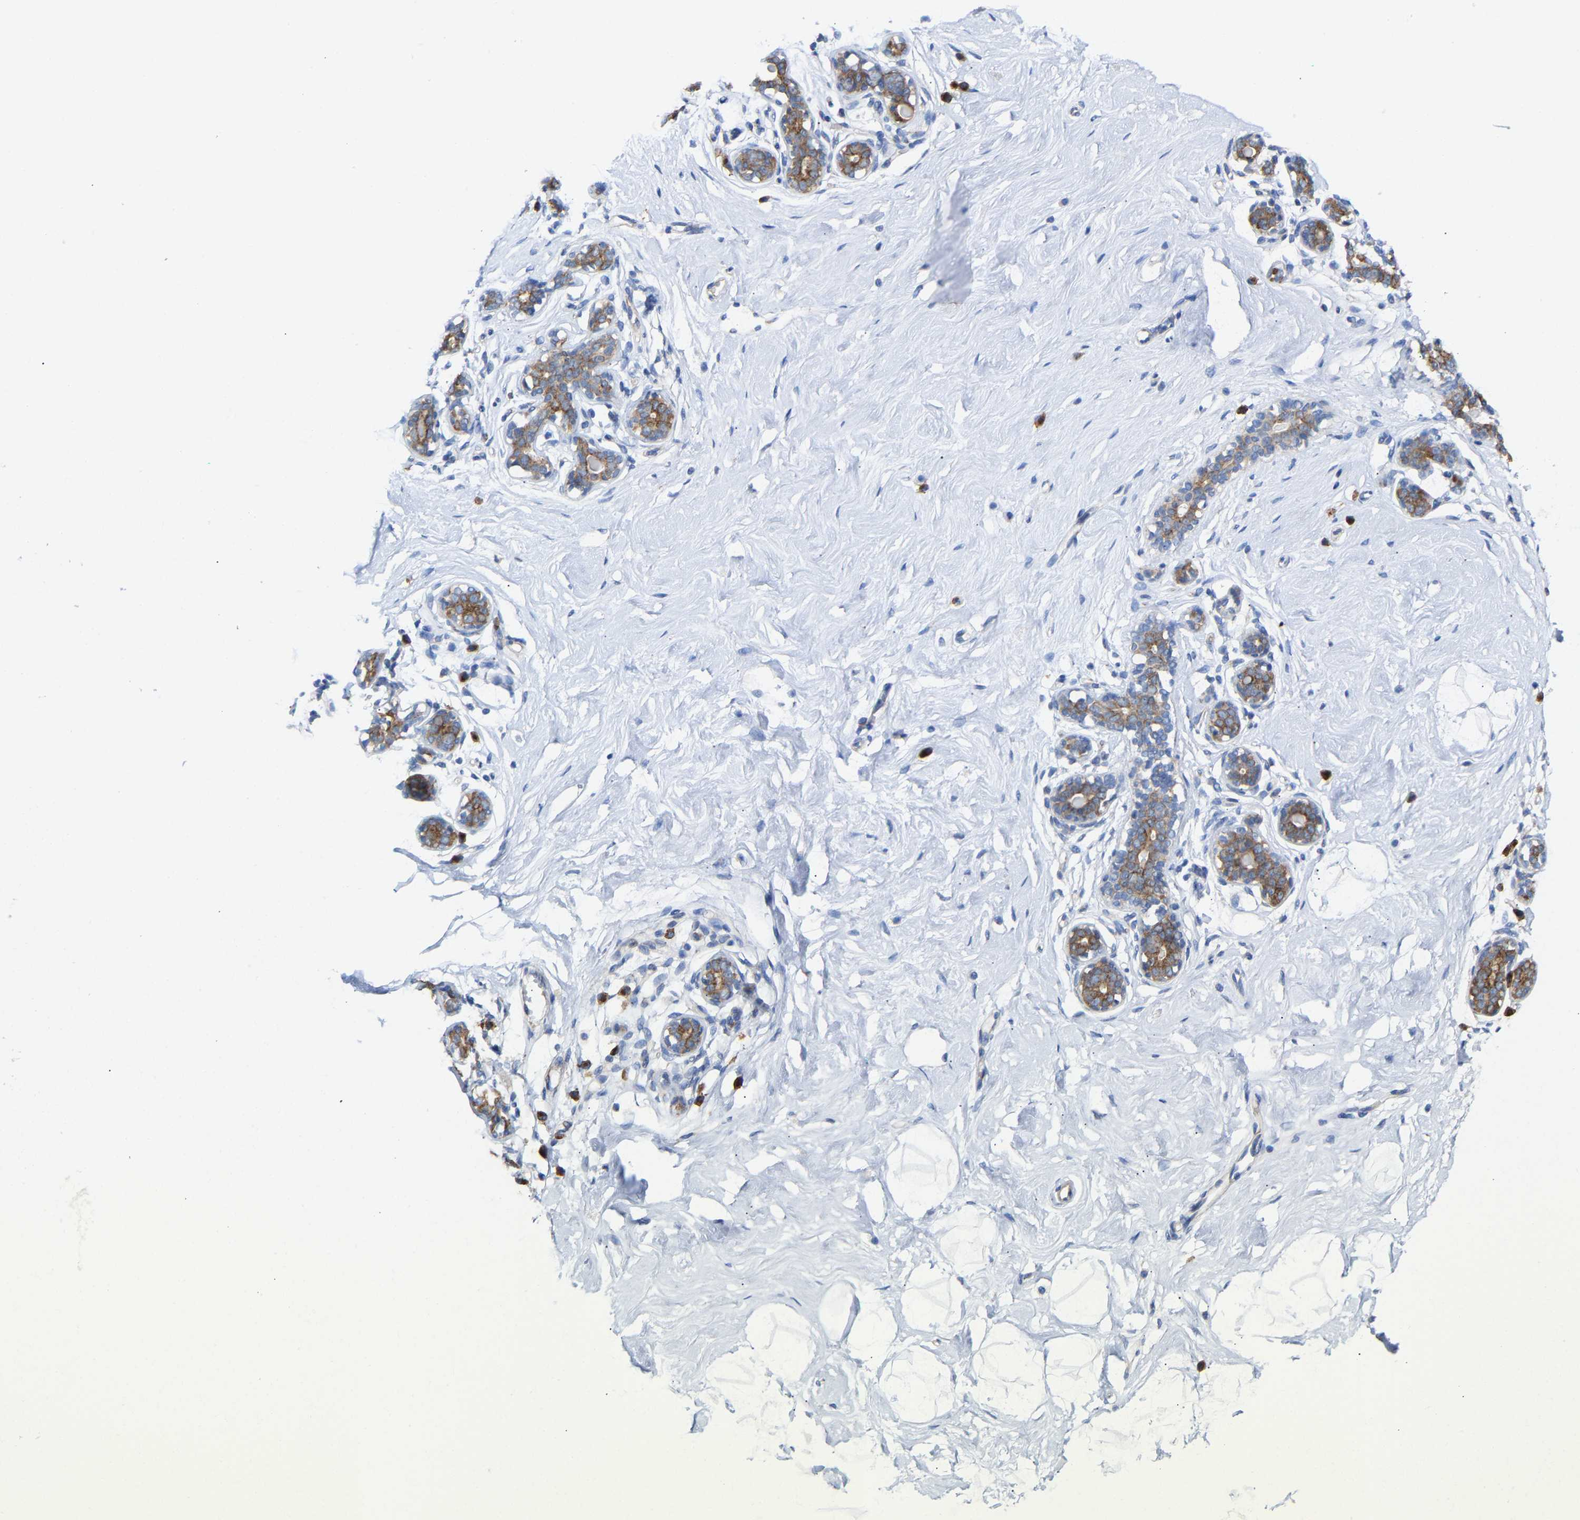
{"staining": {"intensity": "negative", "quantity": "none", "location": "none"}, "tissue": "breast", "cell_type": "Adipocytes", "image_type": "normal", "snomed": [{"axis": "morphology", "description": "Normal tissue, NOS"}, {"axis": "topography", "description": "Breast"}], "caption": "Immunohistochemical staining of normal breast demonstrates no significant staining in adipocytes. Brightfield microscopy of IHC stained with DAB (3,3'-diaminobenzidine) (brown) and hematoxylin (blue), captured at high magnification.", "gene": "PPP1R15A", "patient": {"sex": "female", "age": 23}}